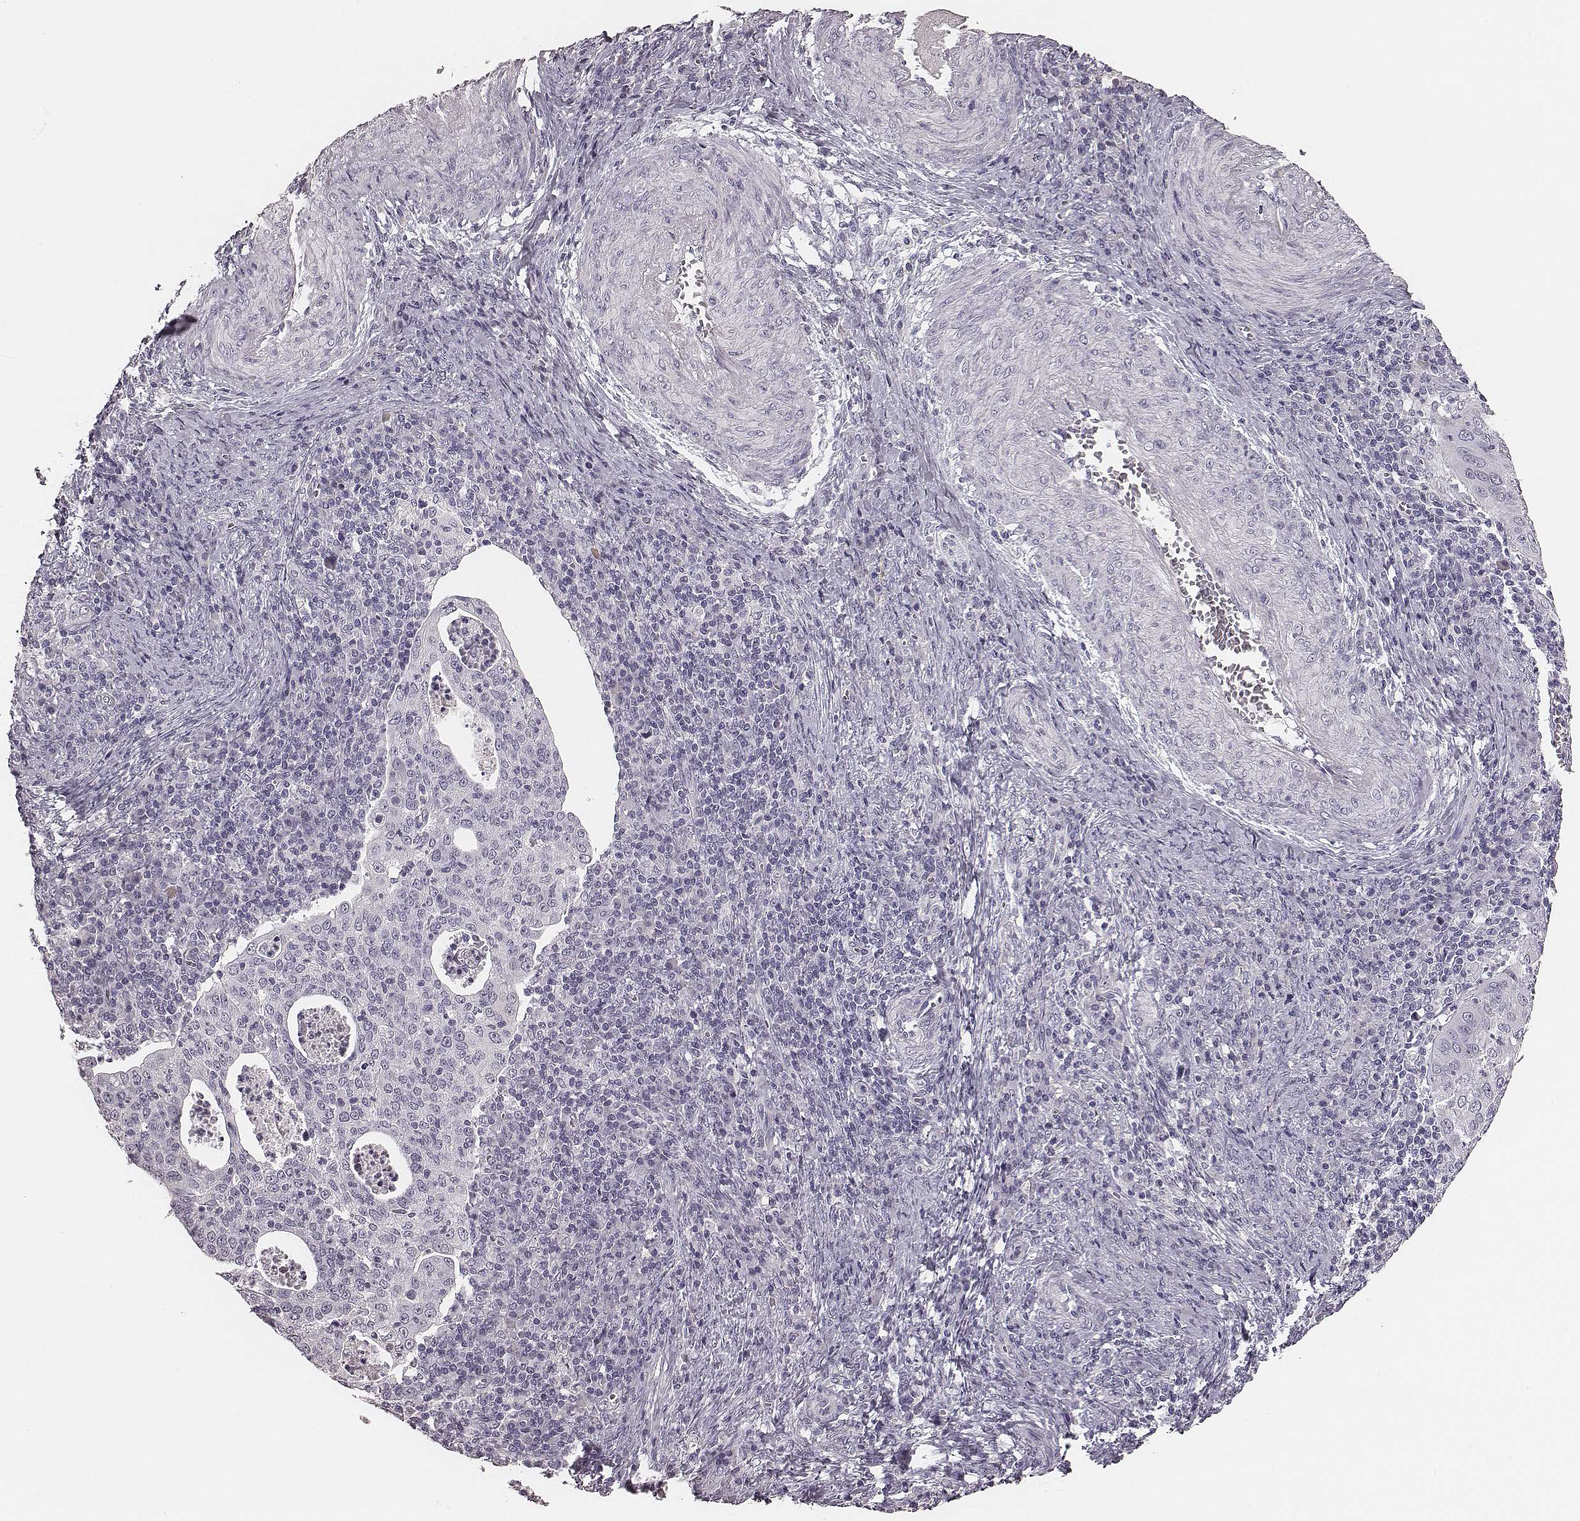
{"staining": {"intensity": "negative", "quantity": "none", "location": "none"}, "tissue": "cervical cancer", "cell_type": "Tumor cells", "image_type": "cancer", "snomed": [{"axis": "morphology", "description": "Squamous cell carcinoma, NOS"}, {"axis": "topography", "description": "Cervix"}], "caption": "This is a image of immunohistochemistry (IHC) staining of cervical cancer, which shows no expression in tumor cells.", "gene": "CSHL1", "patient": {"sex": "female", "age": 39}}